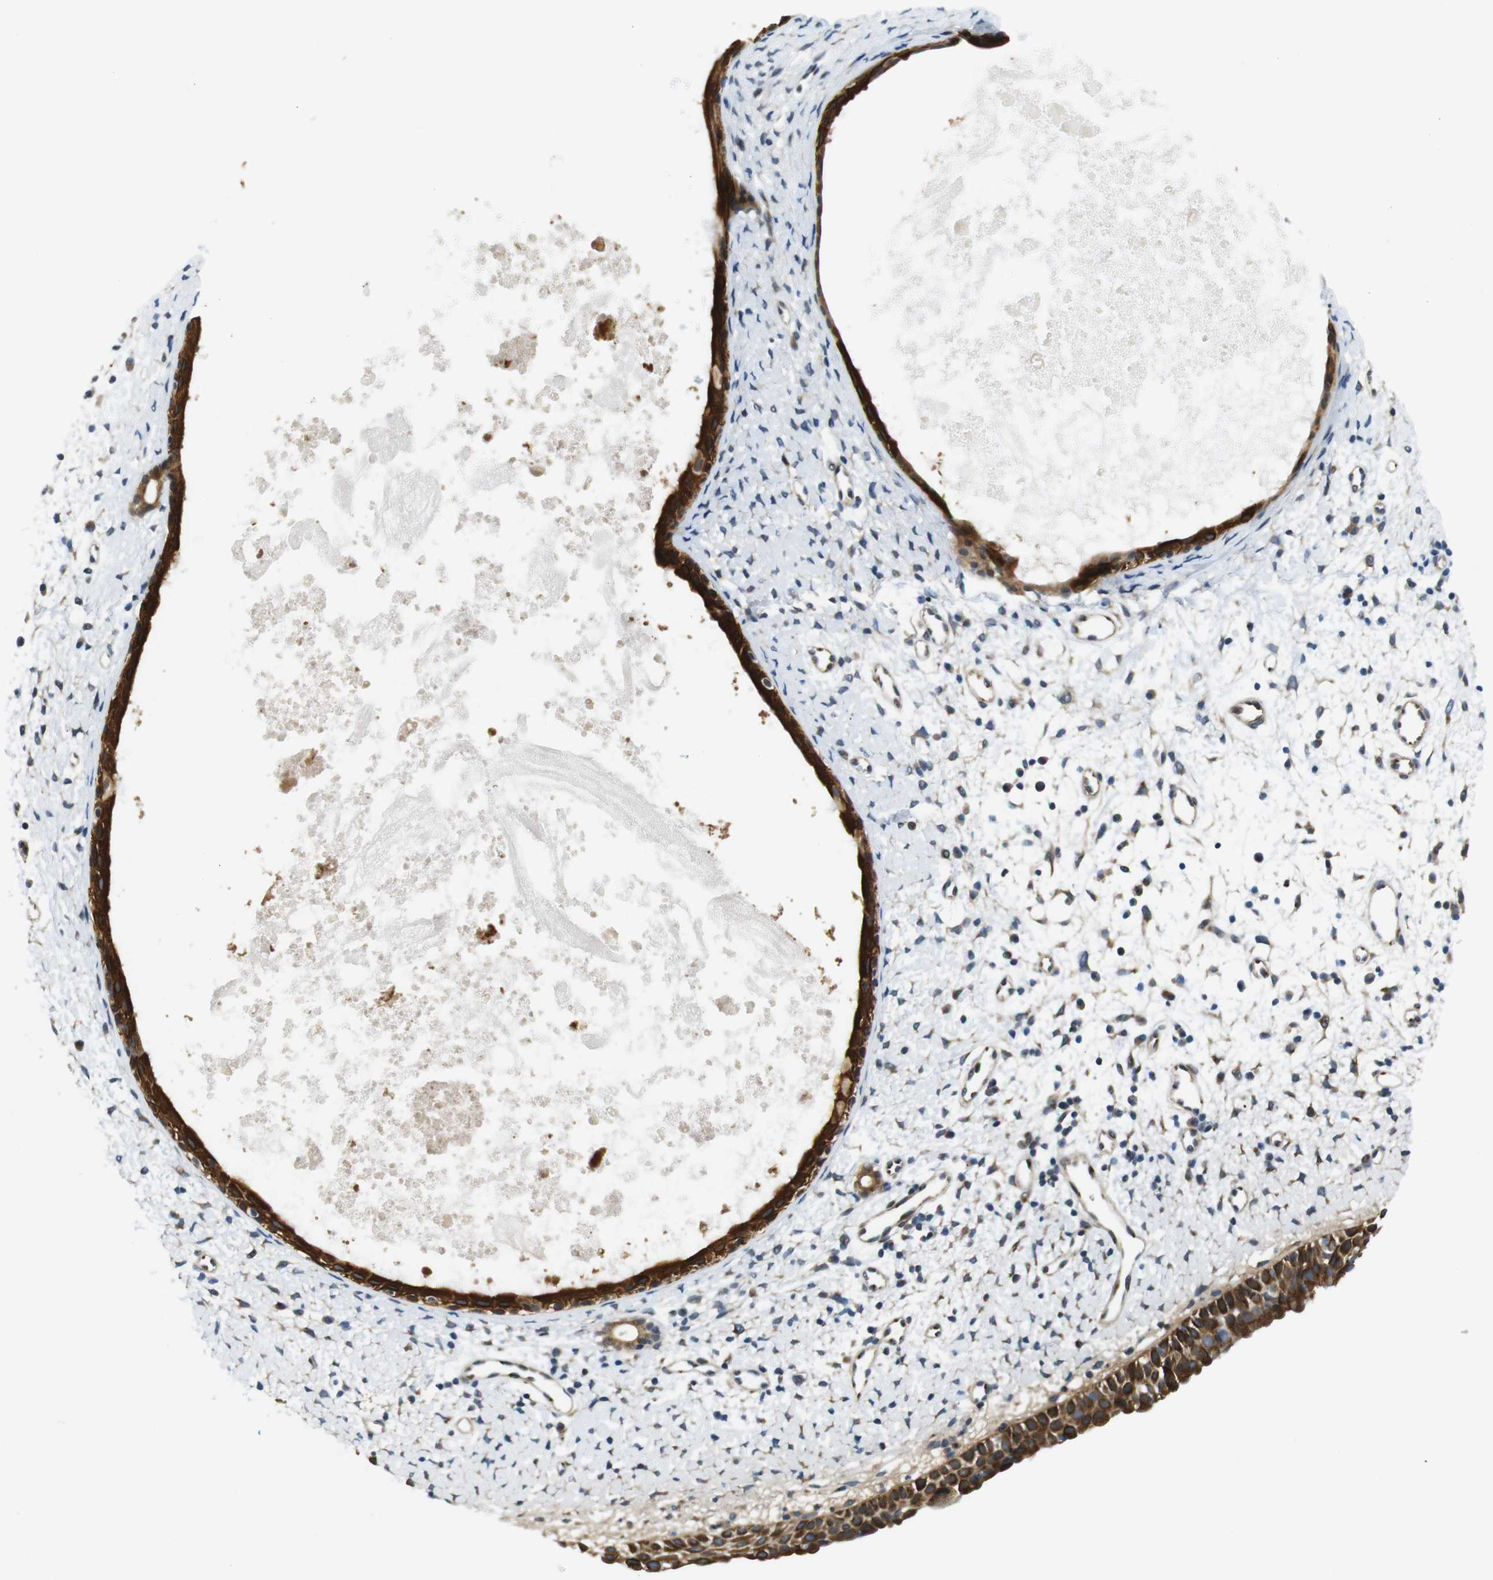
{"staining": {"intensity": "strong", "quantity": ">75%", "location": "cytoplasmic/membranous"}, "tissue": "nasopharynx", "cell_type": "Respiratory epithelial cells", "image_type": "normal", "snomed": [{"axis": "morphology", "description": "Normal tissue, NOS"}, {"axis": "topography", "description": "Nasopharynx"}], "caption": "An image of nasopharynx stained for a protein shows strong cytoplasmic/membranous brown staining in respiratory epithelial cells. Immunohistochemistry stains the protein in brown and the nuclei are stained blue.", "gene": "ZDHHC3", "patient": {"sex": "male", "age": 22}}